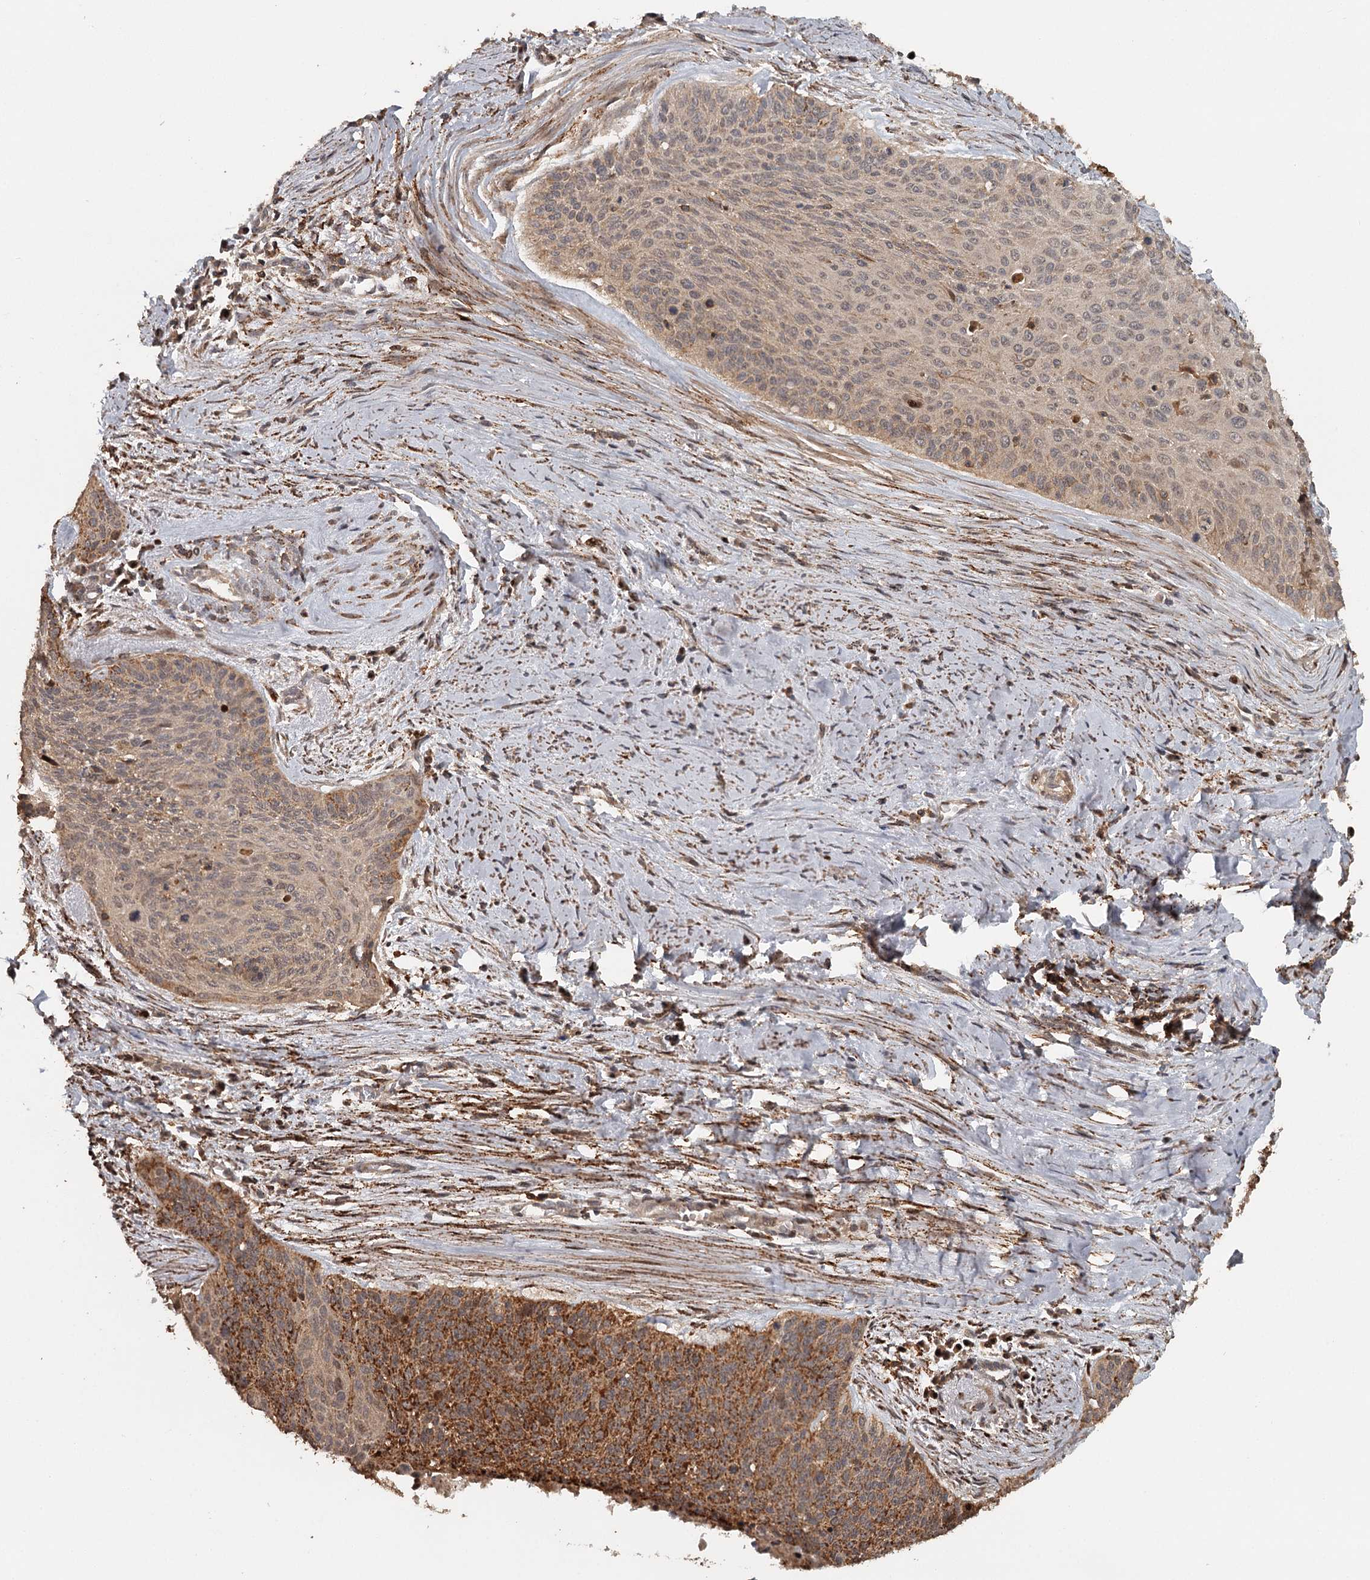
{"staining": {"intensity": "strong", "quantity": "<25%", "location": "cytoplasmic/membranous"}, "tissue": "cervical cancer", "cell_type": "Tumor cells", "image_type": "cancer", "snomed": [{"axis": "morphology", "description": "Squamous cell carcinoma, NOS"}, {"axis": "topography", "description": "Cervix"}], "caption": "There is medium levels of strong cytoplasmic/membranous staining in tumor cells of cervical cancer, as demonstrated by immunohistochemical staining (brown color).", "gene": "FAXC", "patient": {"sex": "female", "age": 55}}